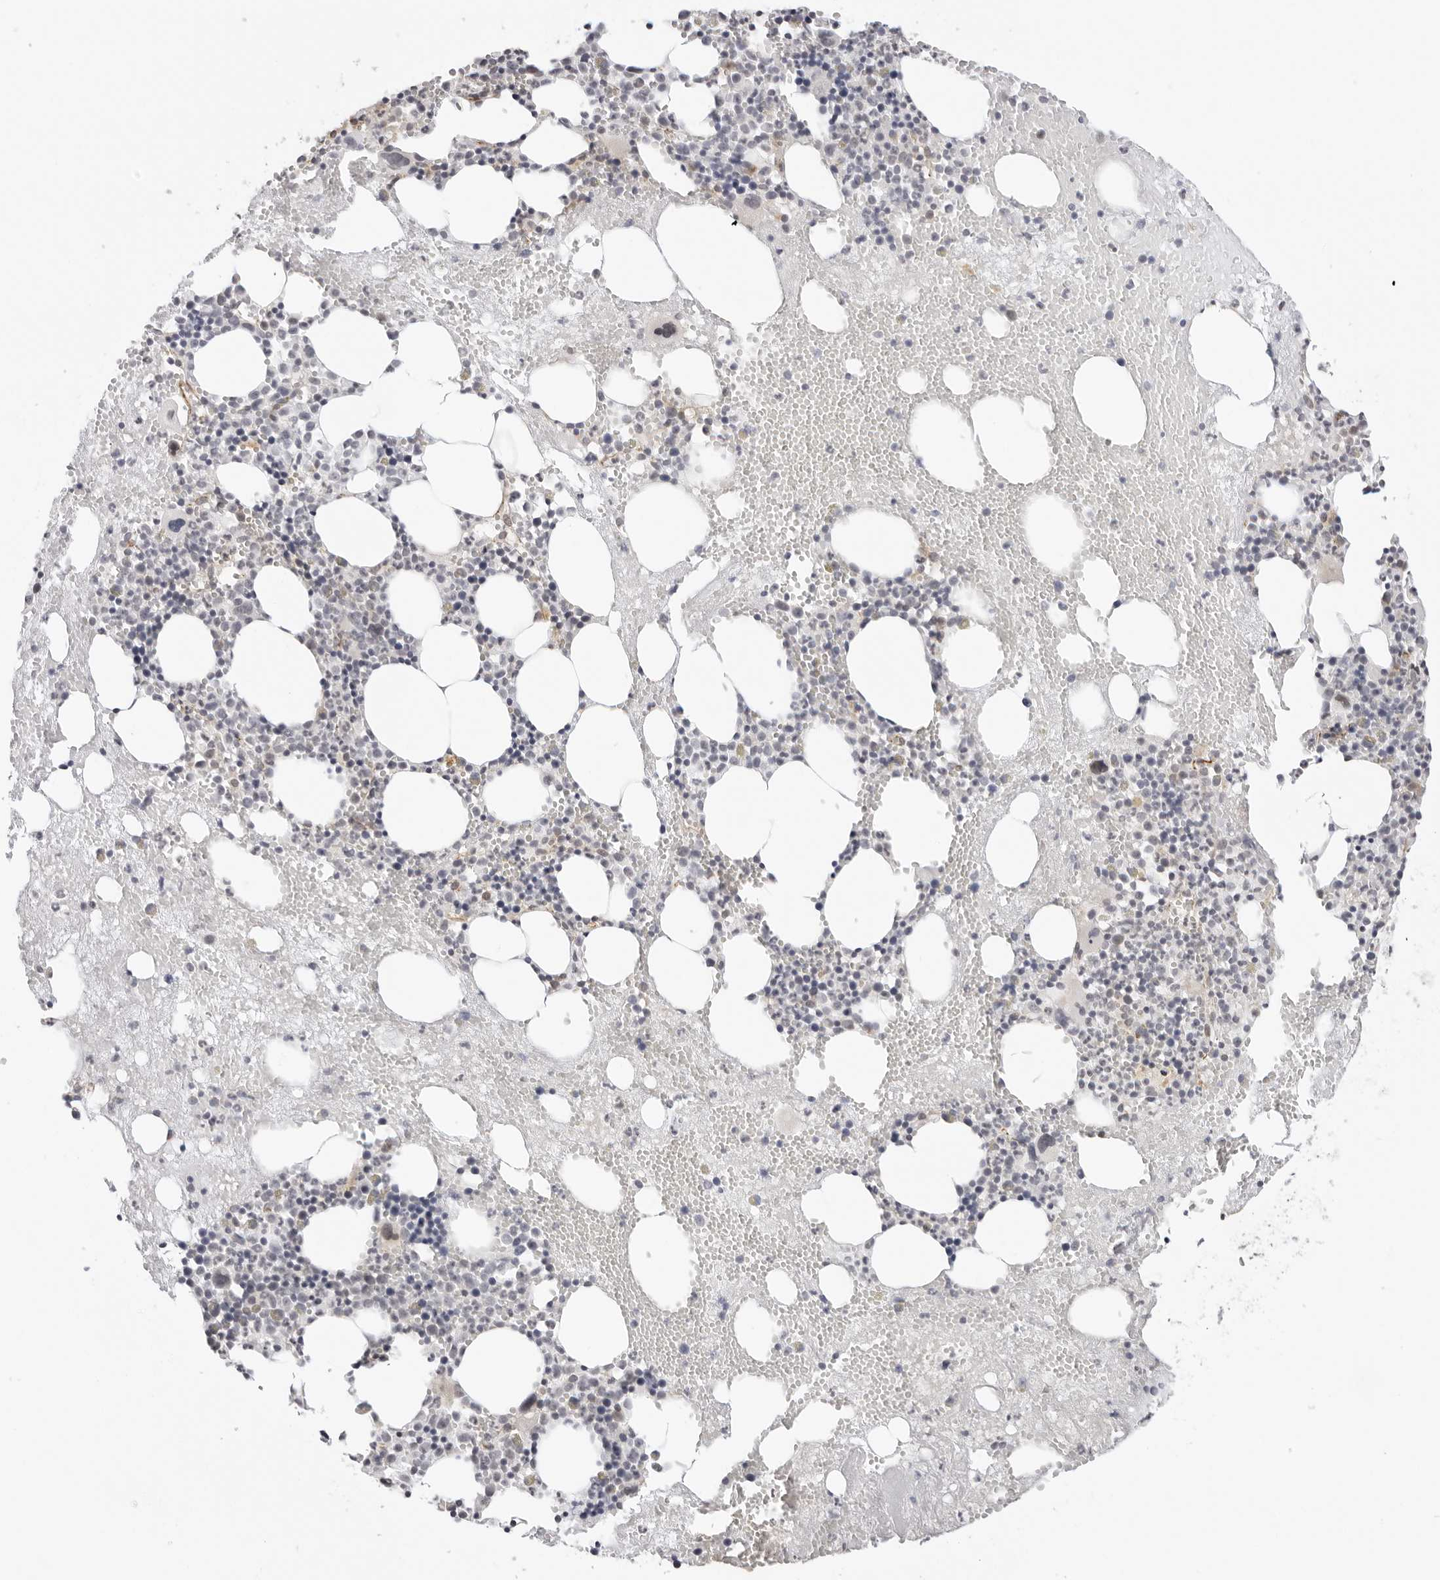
{"staining": {"intensity": "weak", "quantity": "<25%", "location": "cytoplasmic/membranous,nuclear"}, "tissue": "bone marrow", "cell_type": "Hematopoietic cells", "image_type": "normal", "snomed": [{"axis": "morphology", "description": "Normal tissue, NOS"}, {"axis": "morphology", "description": "Inflammation, NOS"}, {"axis": "topography", "description": "Bone marrow"}], "caption": "This is an IHC image of unremarkable human bone marrow. There is no staining in hematopoietic cells.", "gene": "TRAPPC3", "patient": {"sex": "female", "age": 48}}